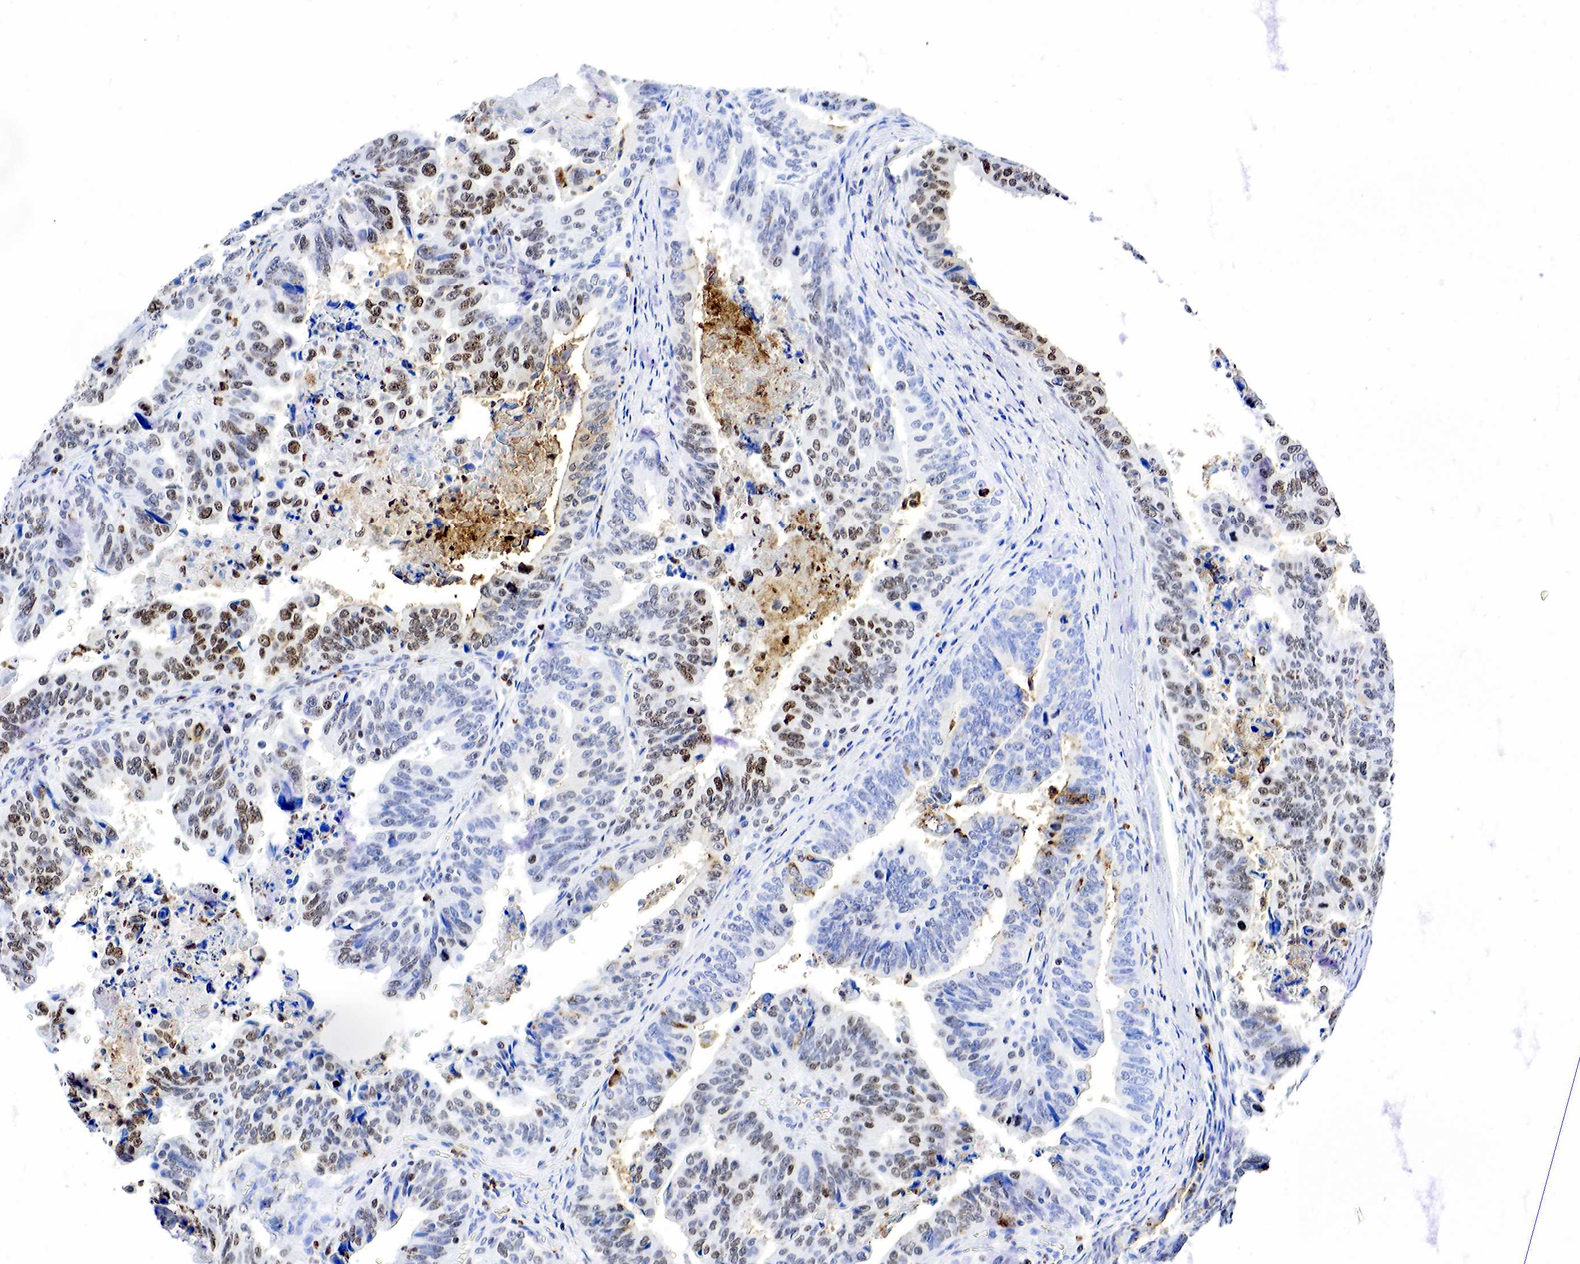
{"staining": {"intensity": "moderate", "quantity": "25%-75%", "location": "nuclear"}, "tissue": "stomach cancer", "cell_type": "Tumor cells", "image_type": "cancer", "snomed": [{"axis": "morphology", "description": "Adenocarcinoma, NOS"}, {"axis": "topography", "description": "Stomach, upper"}], "caption": "This micrograph exhibits stomach adenocarcinoma stained with IHC to label a protein in brown. The nuclear of tumor cells show moderate positivity for the protein. Nuclei are counter-stained blue.", "gene": "FUT4", "patient": {"sex": "female", "age": 50}}